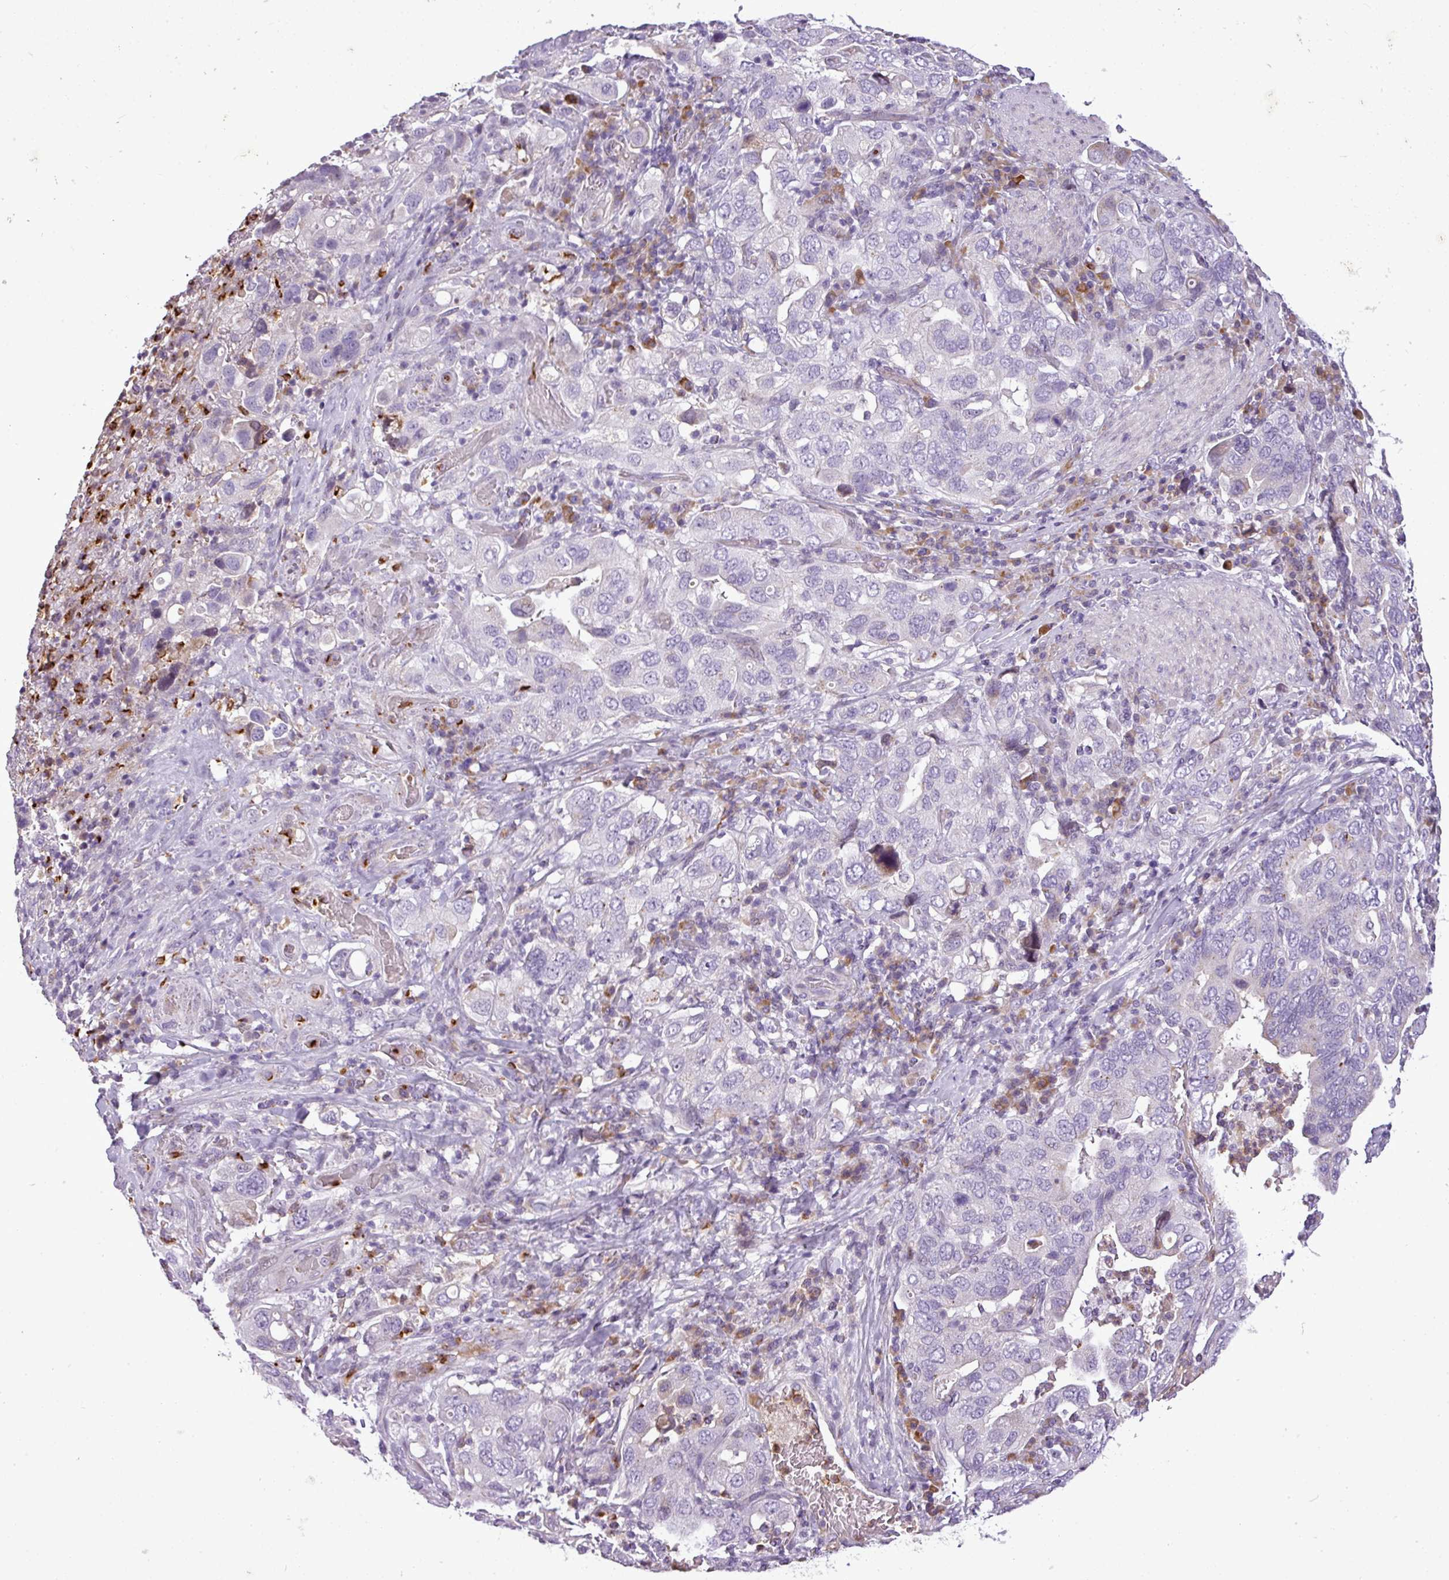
{"staining": {"intensity": "negative", "quantity": "none", "location": "none"}, "tissue": "stomach cancer", "cell_type": "Tumor cells", "image_type": "cancer", "snomed": [{"axis": "morphology", "description": "Adenocarcinoma, NOS"}, {"axis": "topography", "description": "Stomach, upper"}], "caption": "Stomach cancer stained for a protein using IHC reveals no expression tumor cells.", "gene": "C4B", "patient": {"sex": "male", "age": 62}}